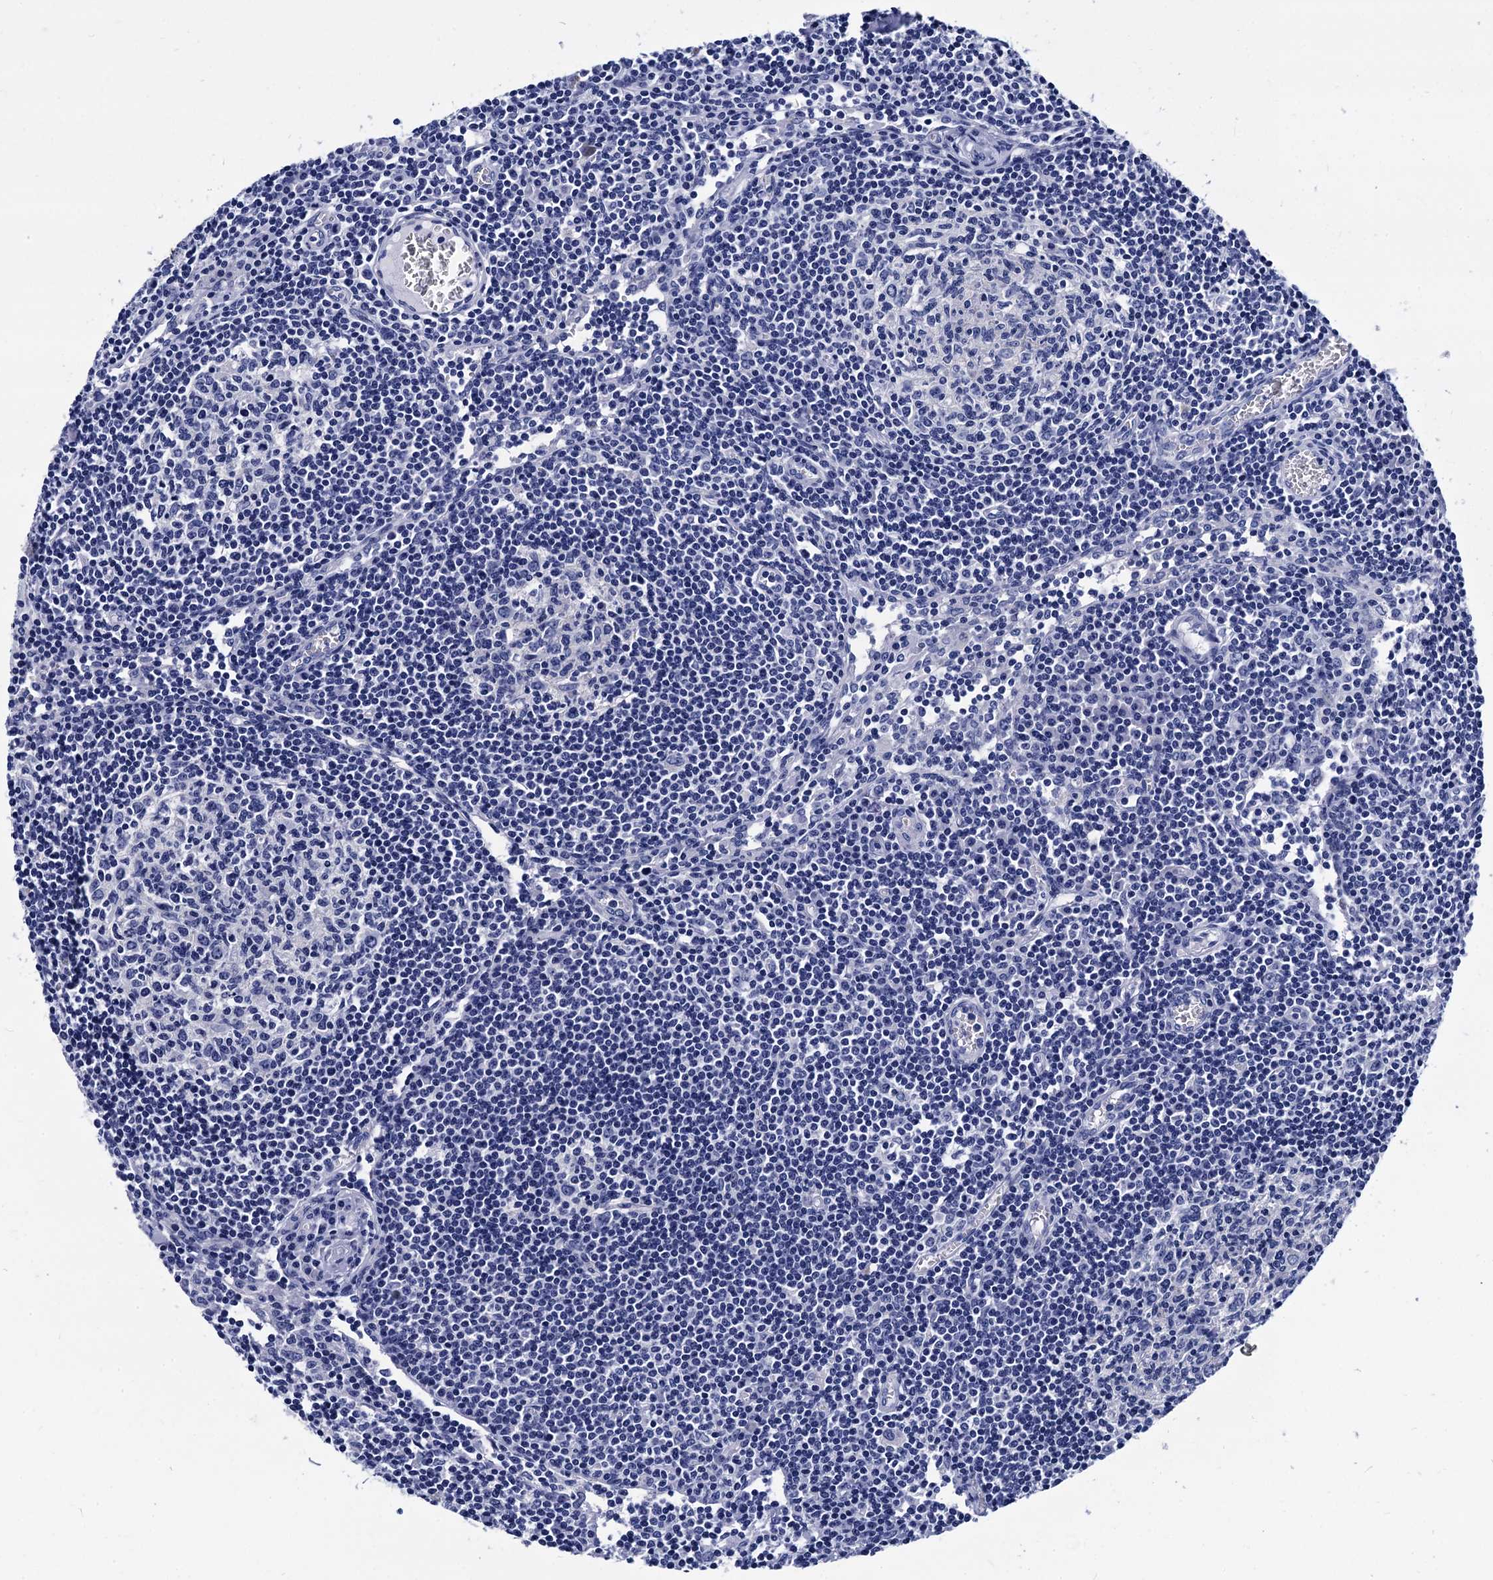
{"staining": {"intensity": "negative", "quantity": "none", "location": "none"}, "tissue": "lymph node", "cell_type": "Germinal center cells", "image_type": "normal", "snomed": [{"axis": "morphology", "description": "Normal tissue, NOS"}, {"axis": "topography", "description": "Lymph node"}], "caption": "Lymph node stained for a protein using IHC exhibits no positivity germinal center cells.", "gene": "MYBPC3", "patient": {"sex": "female", "age": 55}}